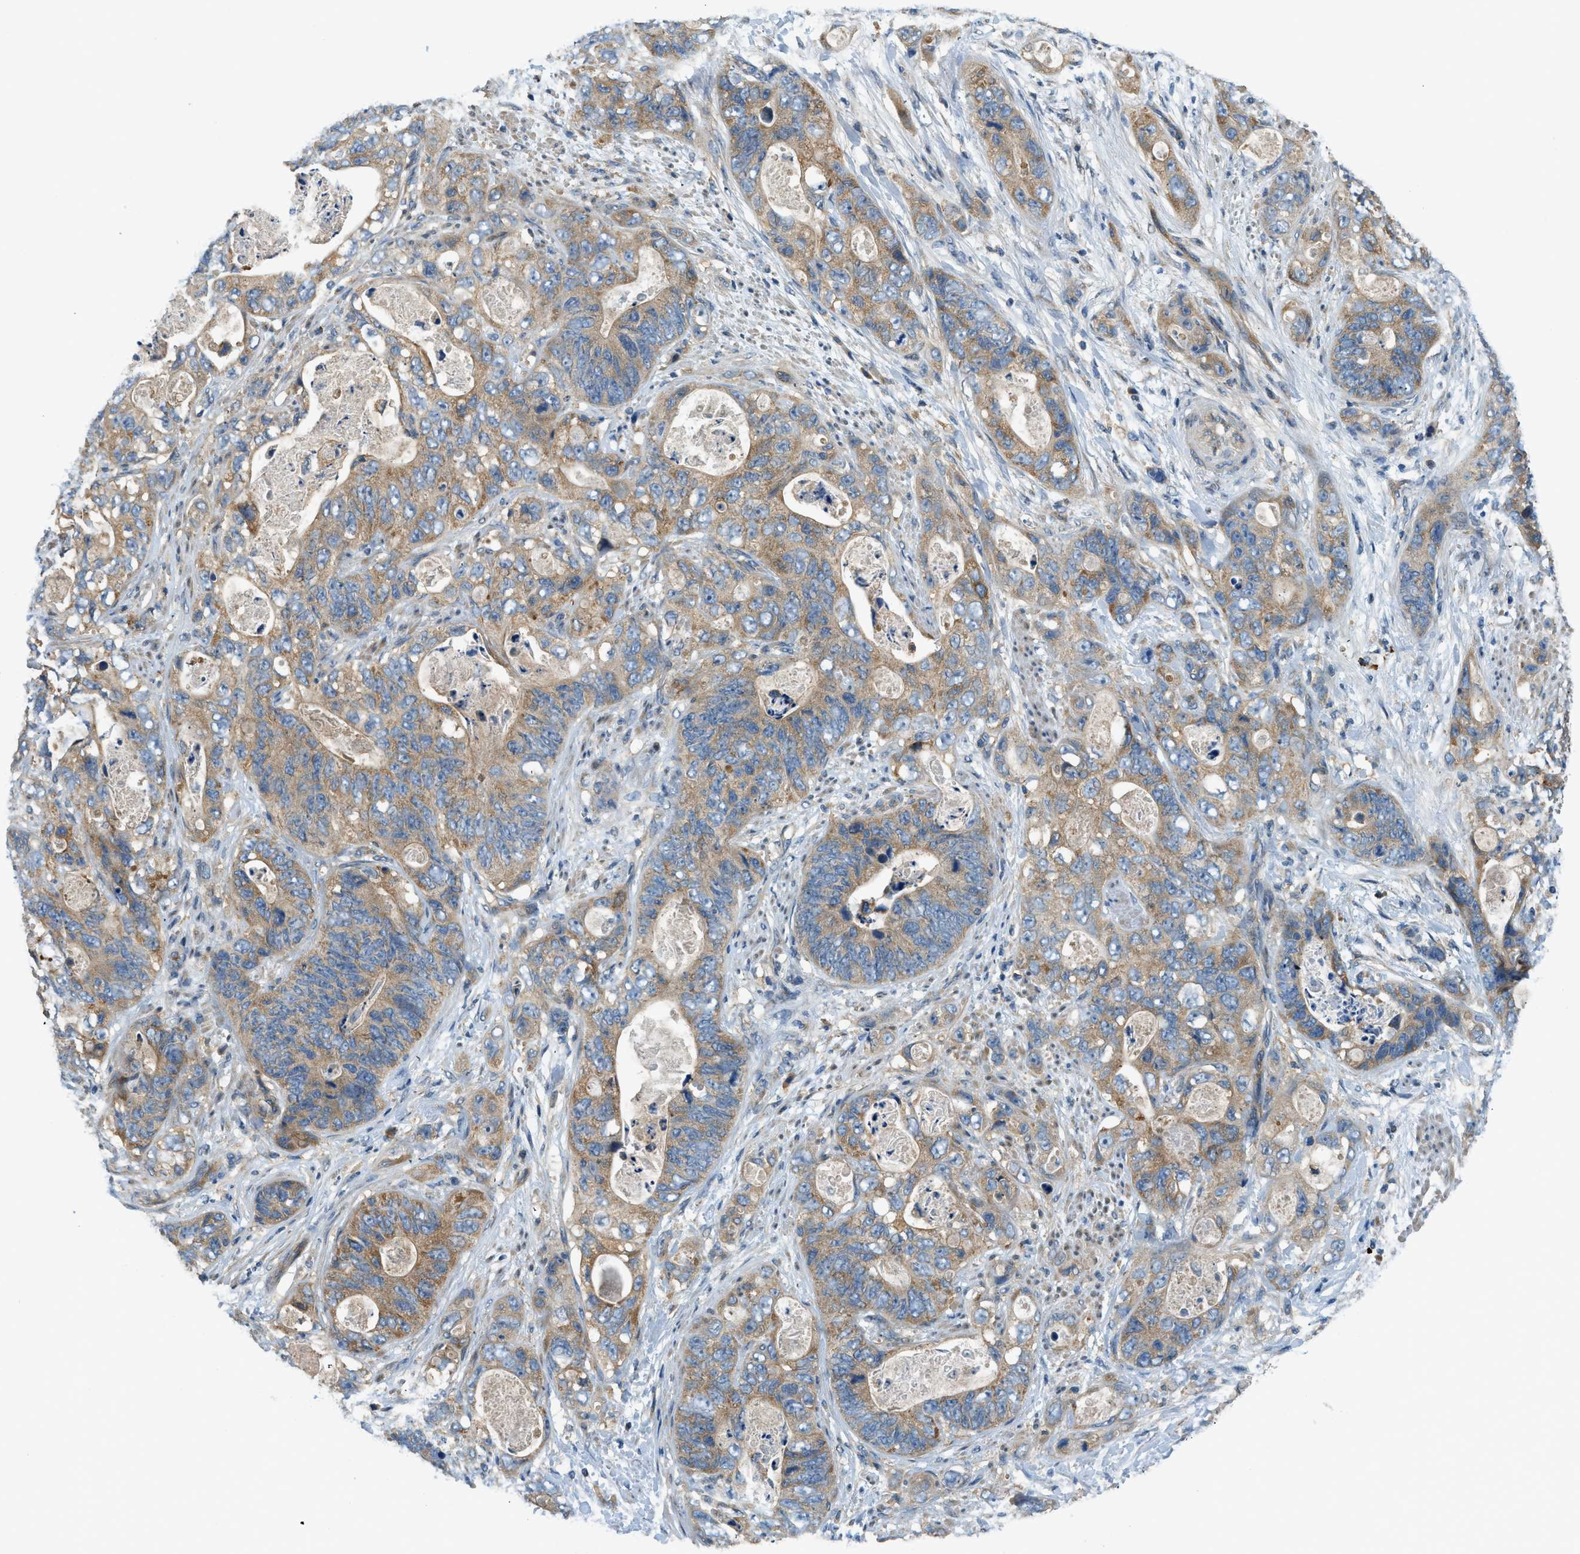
{"staining": {"intensity": "moderate", "quantity": ">75%", "location": "cytoplasmic/membranous"}, "tissue": "stomach cancer", "cell_type": "Tumor cells", "image_type": "cancer", "snomed": [{"axis": "morphology", "description": "Adenocarcinoma, NOS"}, {"axis": "topography", "description": "Stomach"}], "caption": "A medium amount of moderate cytoplasmic/membranous positivity is present in approximately >75% of tumor cells in stomach cancer tissue.", "gene": "KCNK1", "patient": {"sex": "female", "age": 89}}